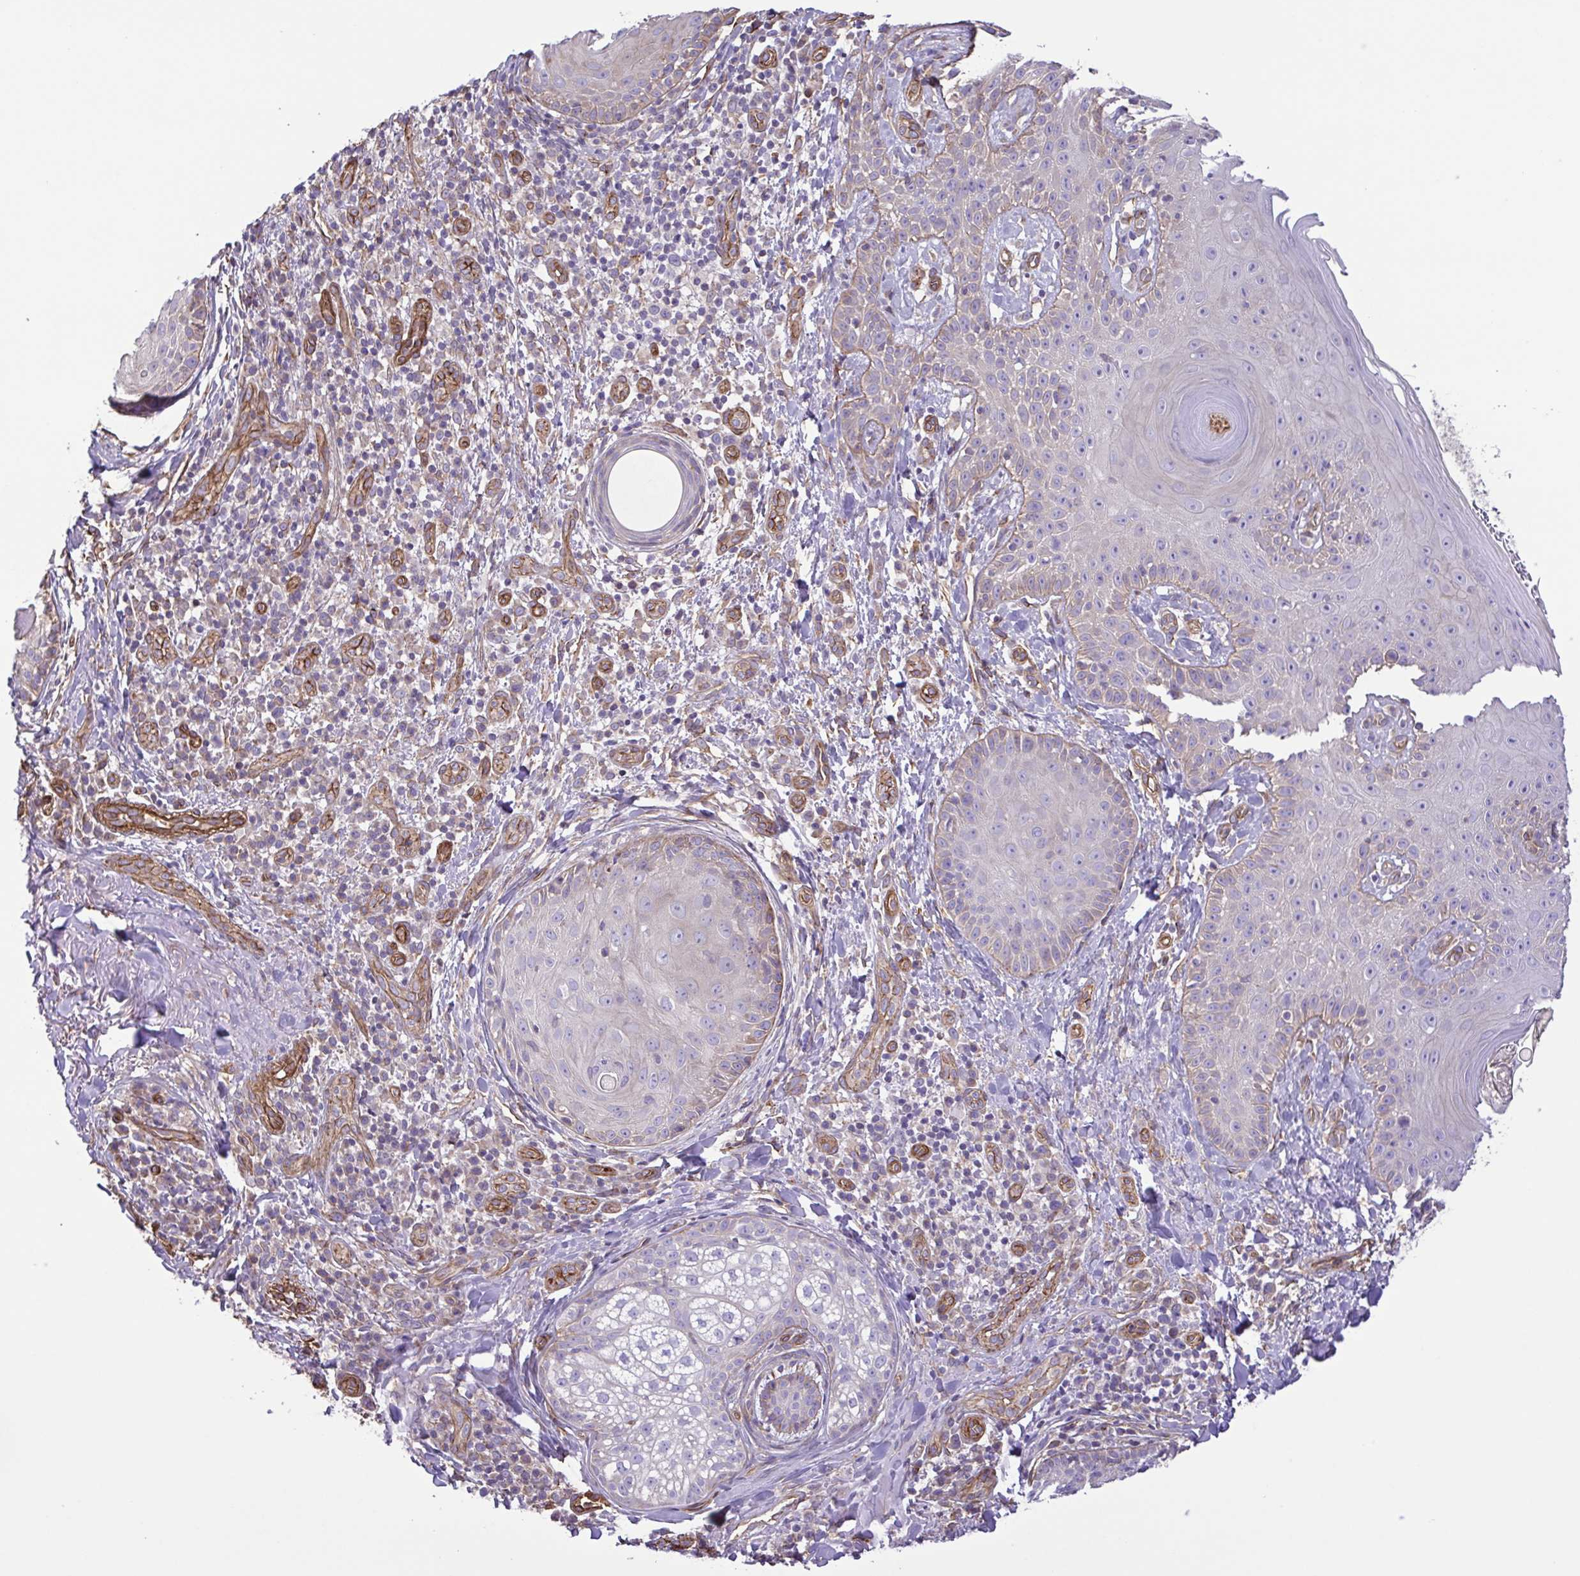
{"staining": {"intensity": "negative", "quantity": "none", "location": "none"}, "tissue": "skin cancer", "cell_type": "Tumor cells", "image_type": "cancer", "snomed": [{"axis": "morphology", "description": "Basal cell carcinoma"}, {"axis": "topography", "description": "Skin"}], "caption": "Tumor cells show no significant positivity in skin basal cell carcinoma.", "gene": "FLT1", "patient": {"sex": "male", "age": 65}}